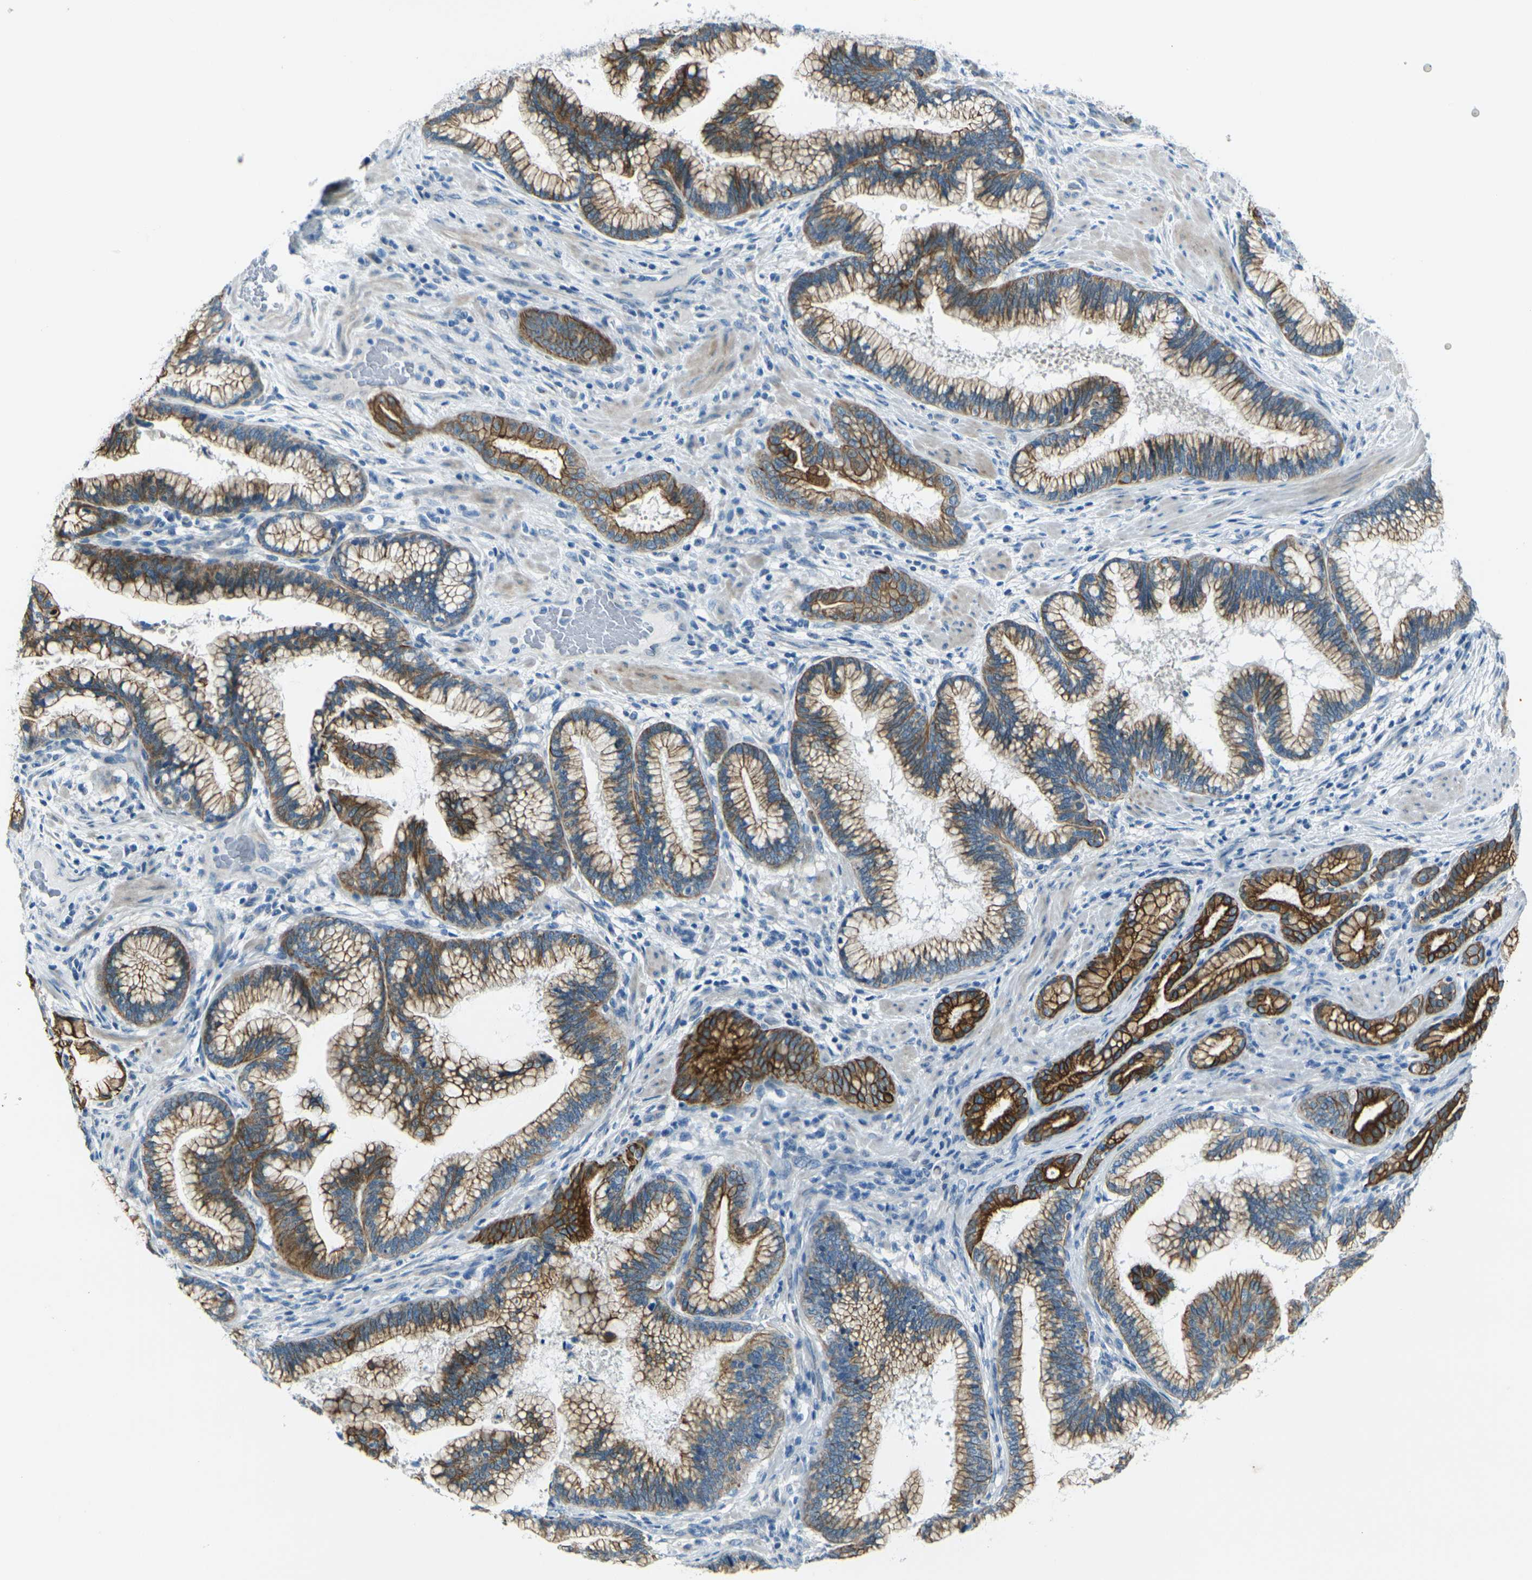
{"staining": {"intensity": "strong", "quantity": ">75%", "location": "cytoplasmic/membranous"}, "tissue": "pancreatic cancer", "cell_type": "Tumor cells", "image_type": "cancer", "snomed": [{"axis": "morphology", "description": "Adenocarcinoma, NOS"}, {"axis": "topography", "description": "Pancreas"}], "caption": "A brown stain shows strong cytoplasmic/membranous expression of a protein in pancreatic adenocarcinoma tumor cells.", "gene": "ANKRD46", "patient": {"sex": "female", "age": 64}}